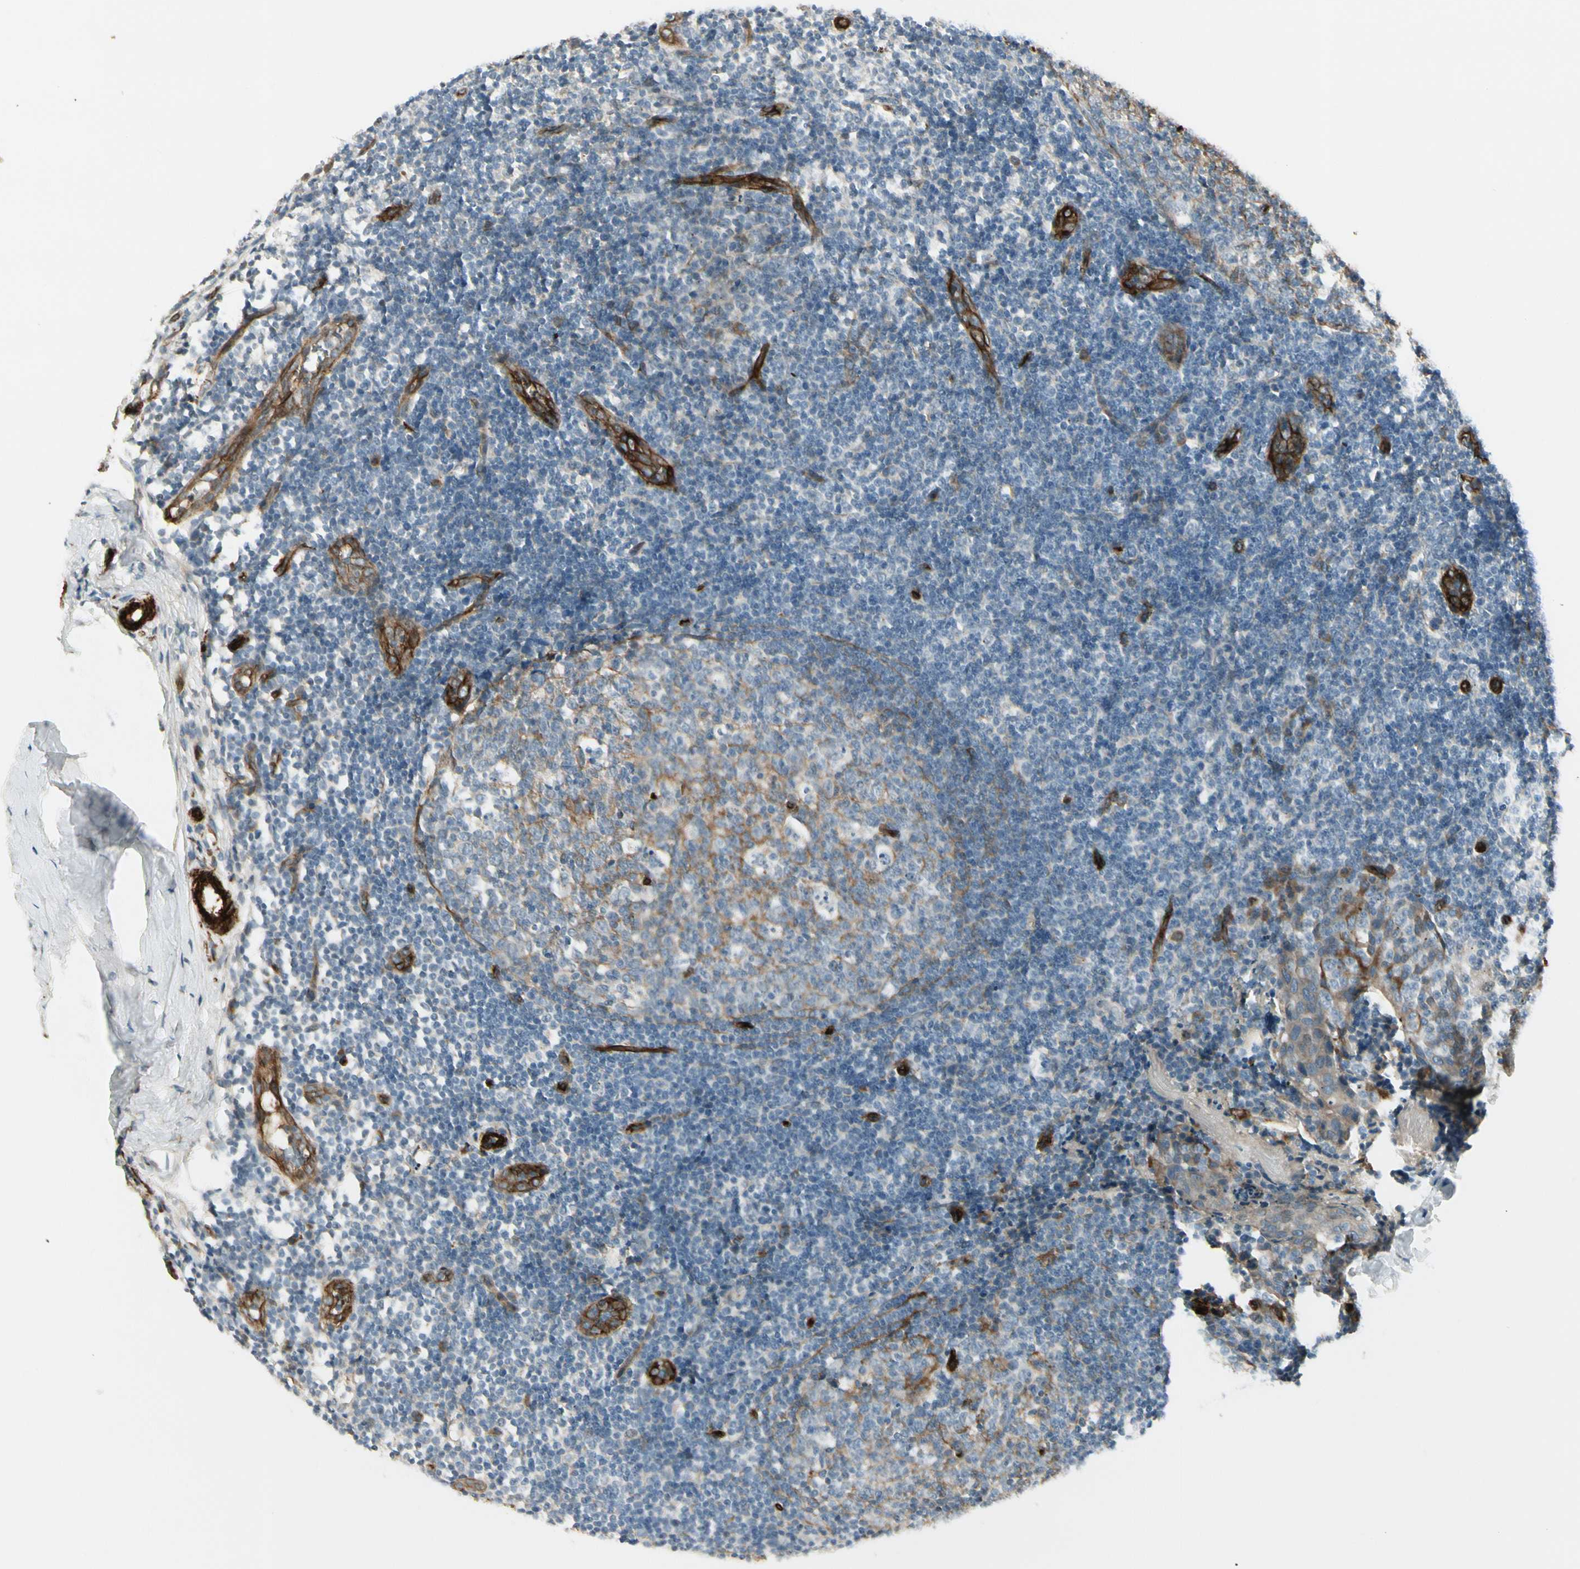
{"staining": {"intensity": "weak", "quantity": "<25%", "location": "cytoplasmic/membranous"}, "tissue": "tonsil", "cell_type": "Germinal center cells", "image_type": "normal", "snomed": [{"axis": "morphology", "description": "Normal tissue, NOS"}, {"axis": "topography", "description": "Tonsil"}], "caption": "High power microscopy photomicrograph of an immunohistochemistry (IHC) photomicrograph of unremarkable tonsil, revealing no significant staining in germinal center cells.", "gene": "MCAM", "patient": {"sex": "female", "age": 19}}